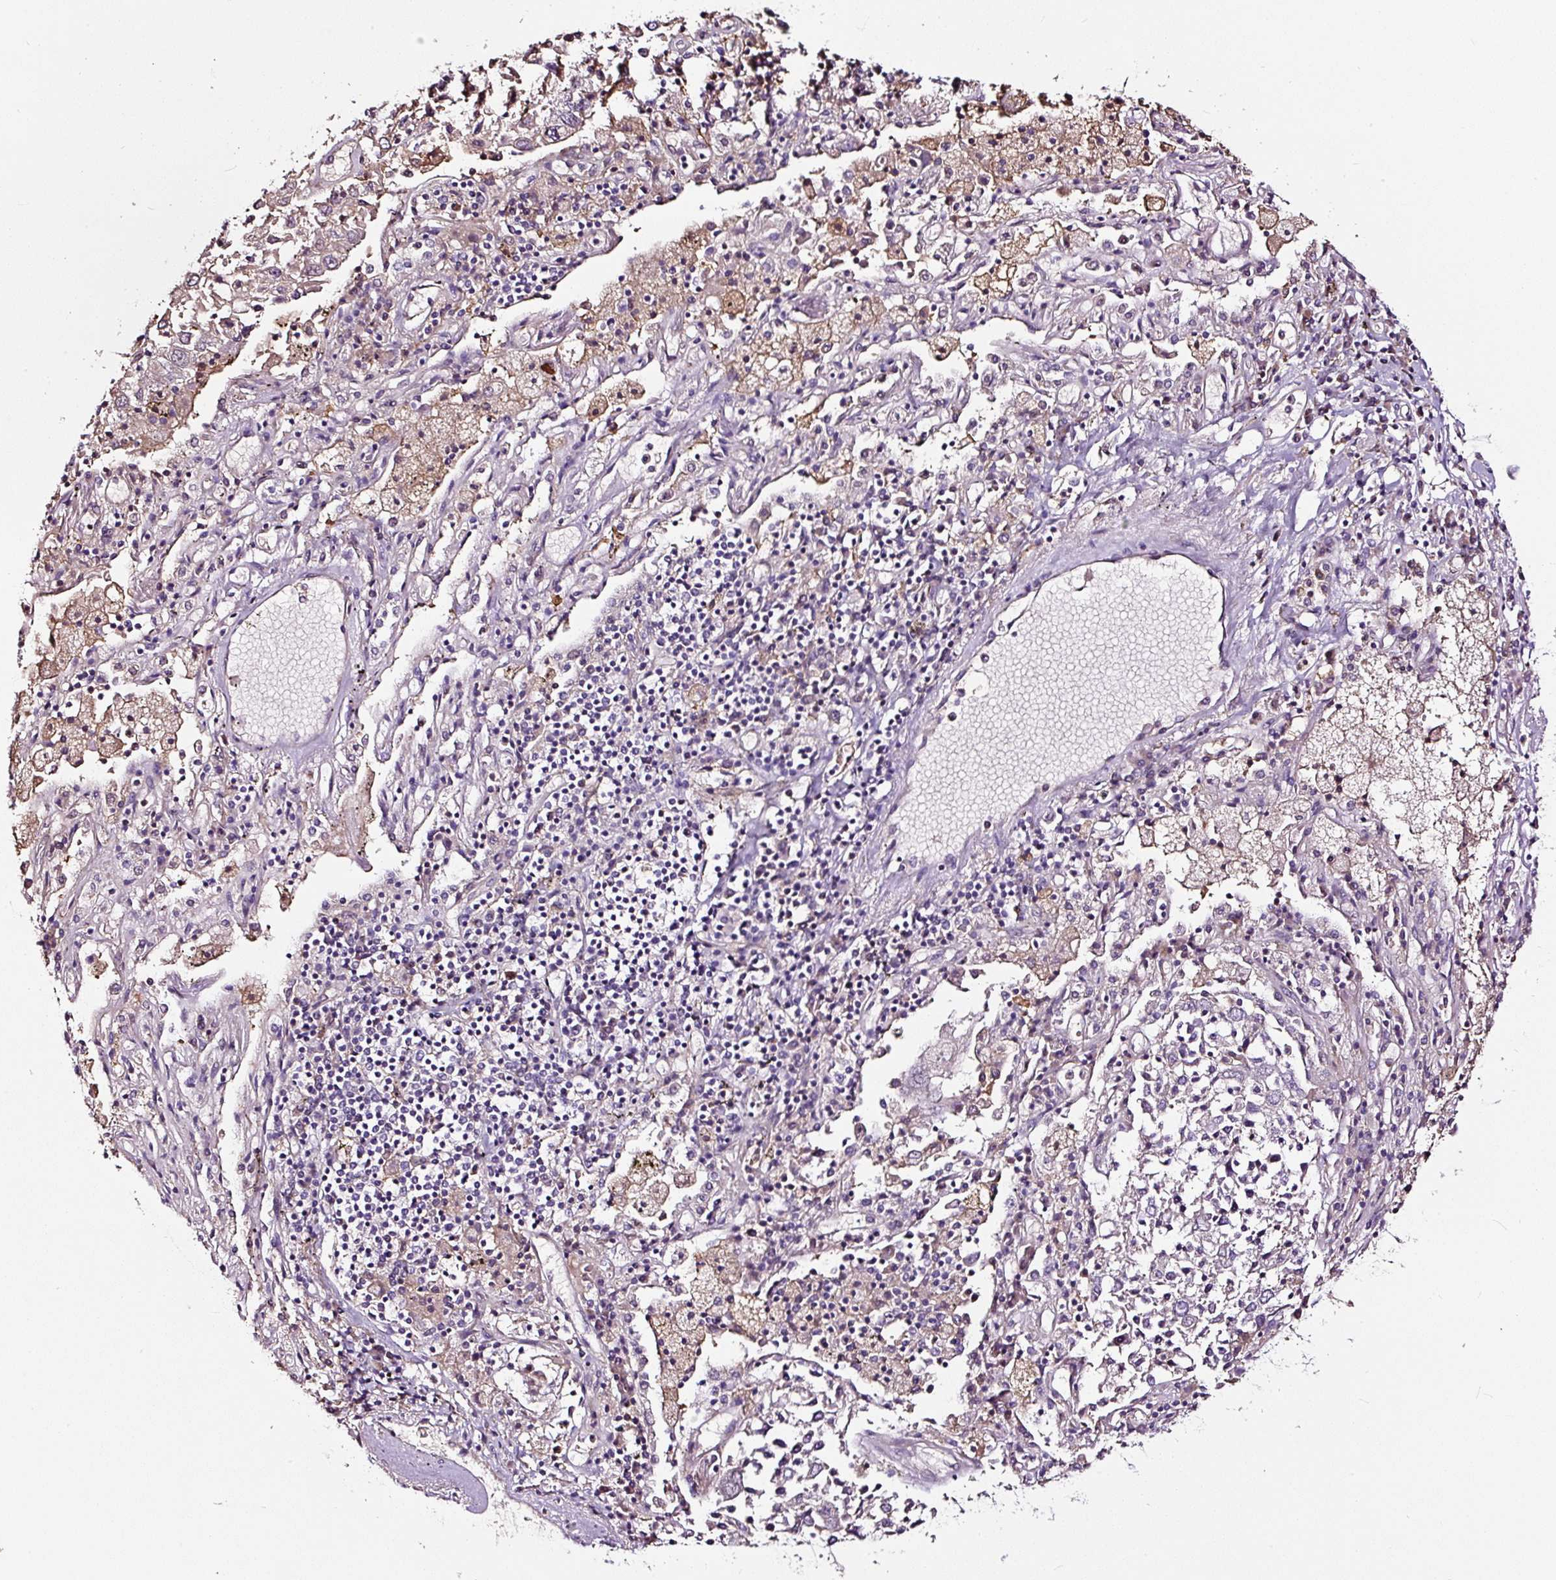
{"staining": {"intensity": "negative", "quantity": "none", "location": "none"}, "tissue": "lung cancer", "cell_type": "Tumor cells", "image_type": "cancer", "snomed": [{"axis": "morphology", "description": "Squamous cell carcinoma, NOS"}, {"axis": "topography", "description": "Lung"}], "caption": "Tumor cells show no significant staining in lung cancer.", "gene": "LRRC24", "patient": {"sex": "male", "age": 65}}